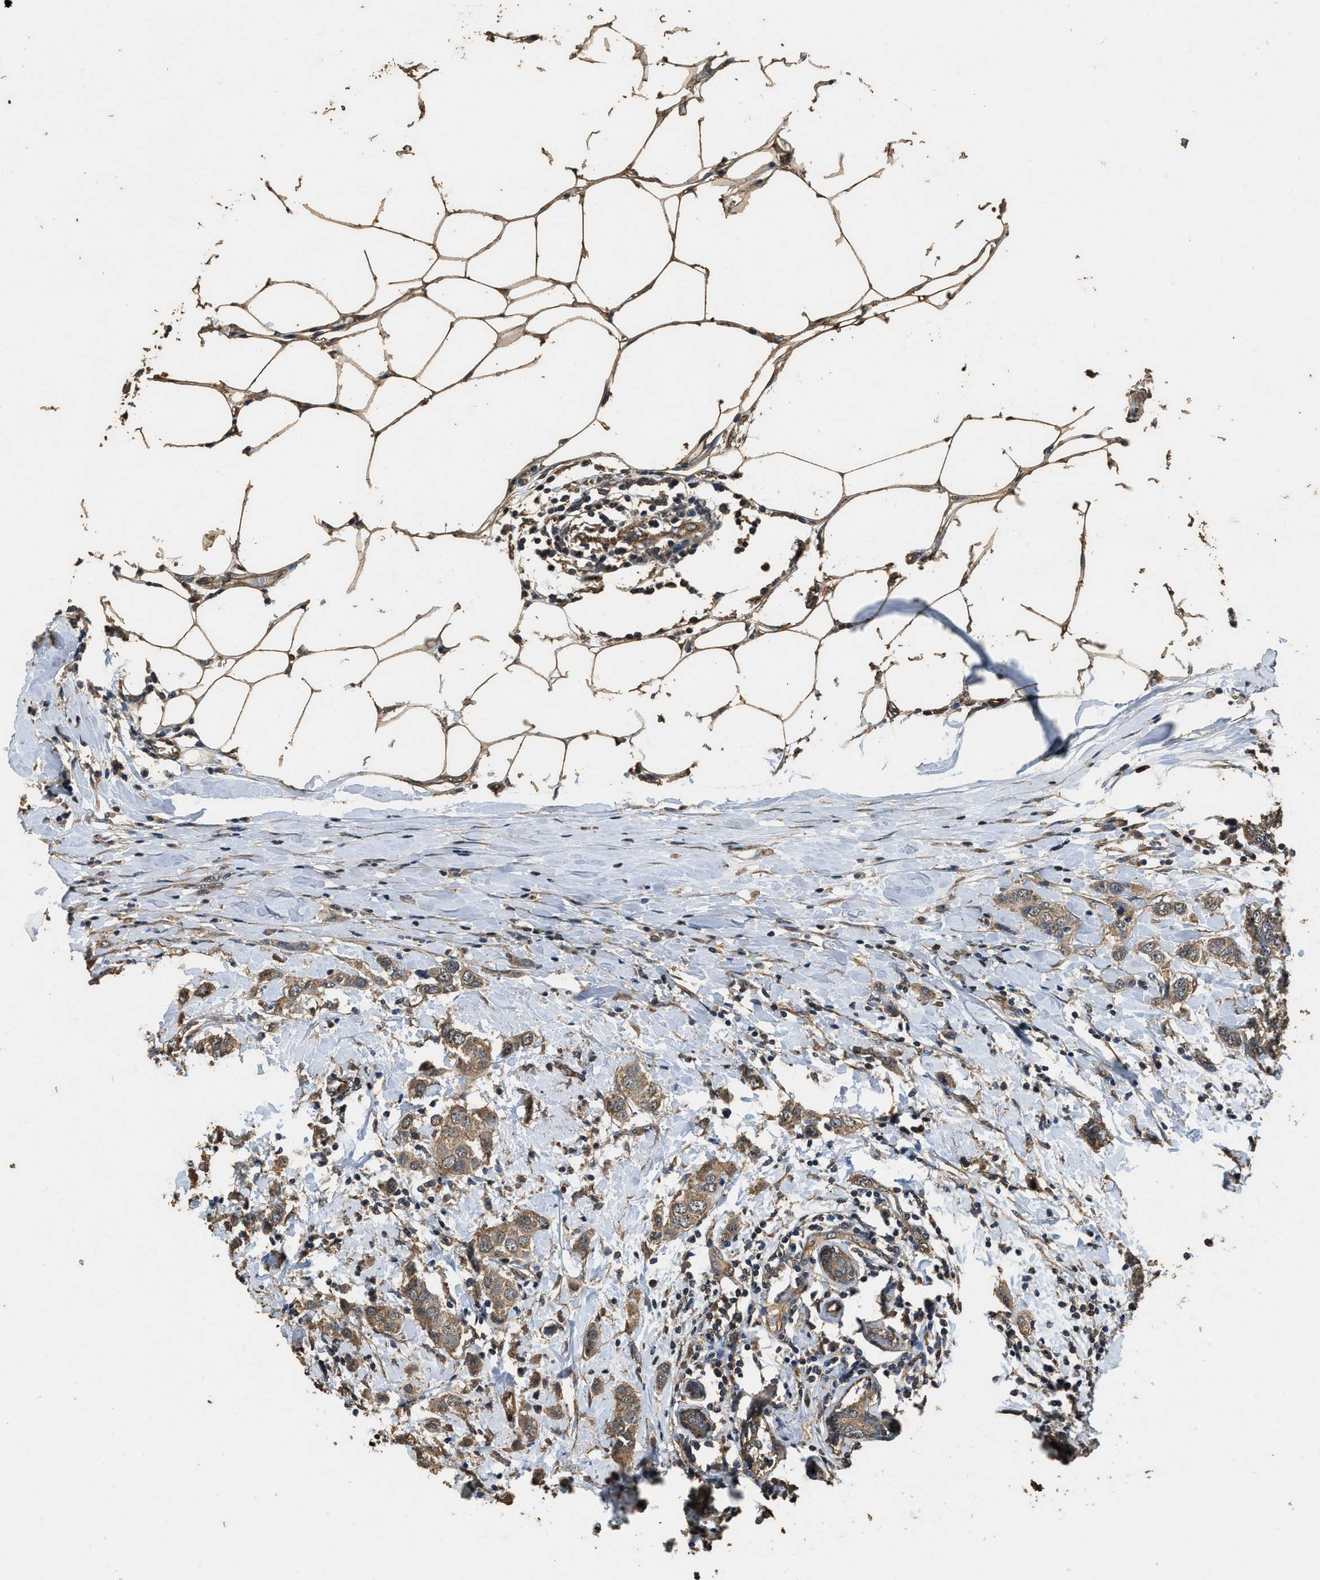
{"staining": {"intensity": "weak", "quantity": ">75%", "location": "cytoplasmic/membranous"}, "tissue": "breast cancer", "cell_type": "Tumor cells", "image_type": "cancer", "snomed": [{"axis": "morphology", "description": "Duct carcinoma"}, {"axis": "topography", "description": "Breast"}], "caption": "Breast intraductal carcinoma stained for a protein exhibits weak cytoplasmic/membranous positivity in tumor cells.", "gene": "MIB1", "patient": {"sex": "female", "age": 50}}